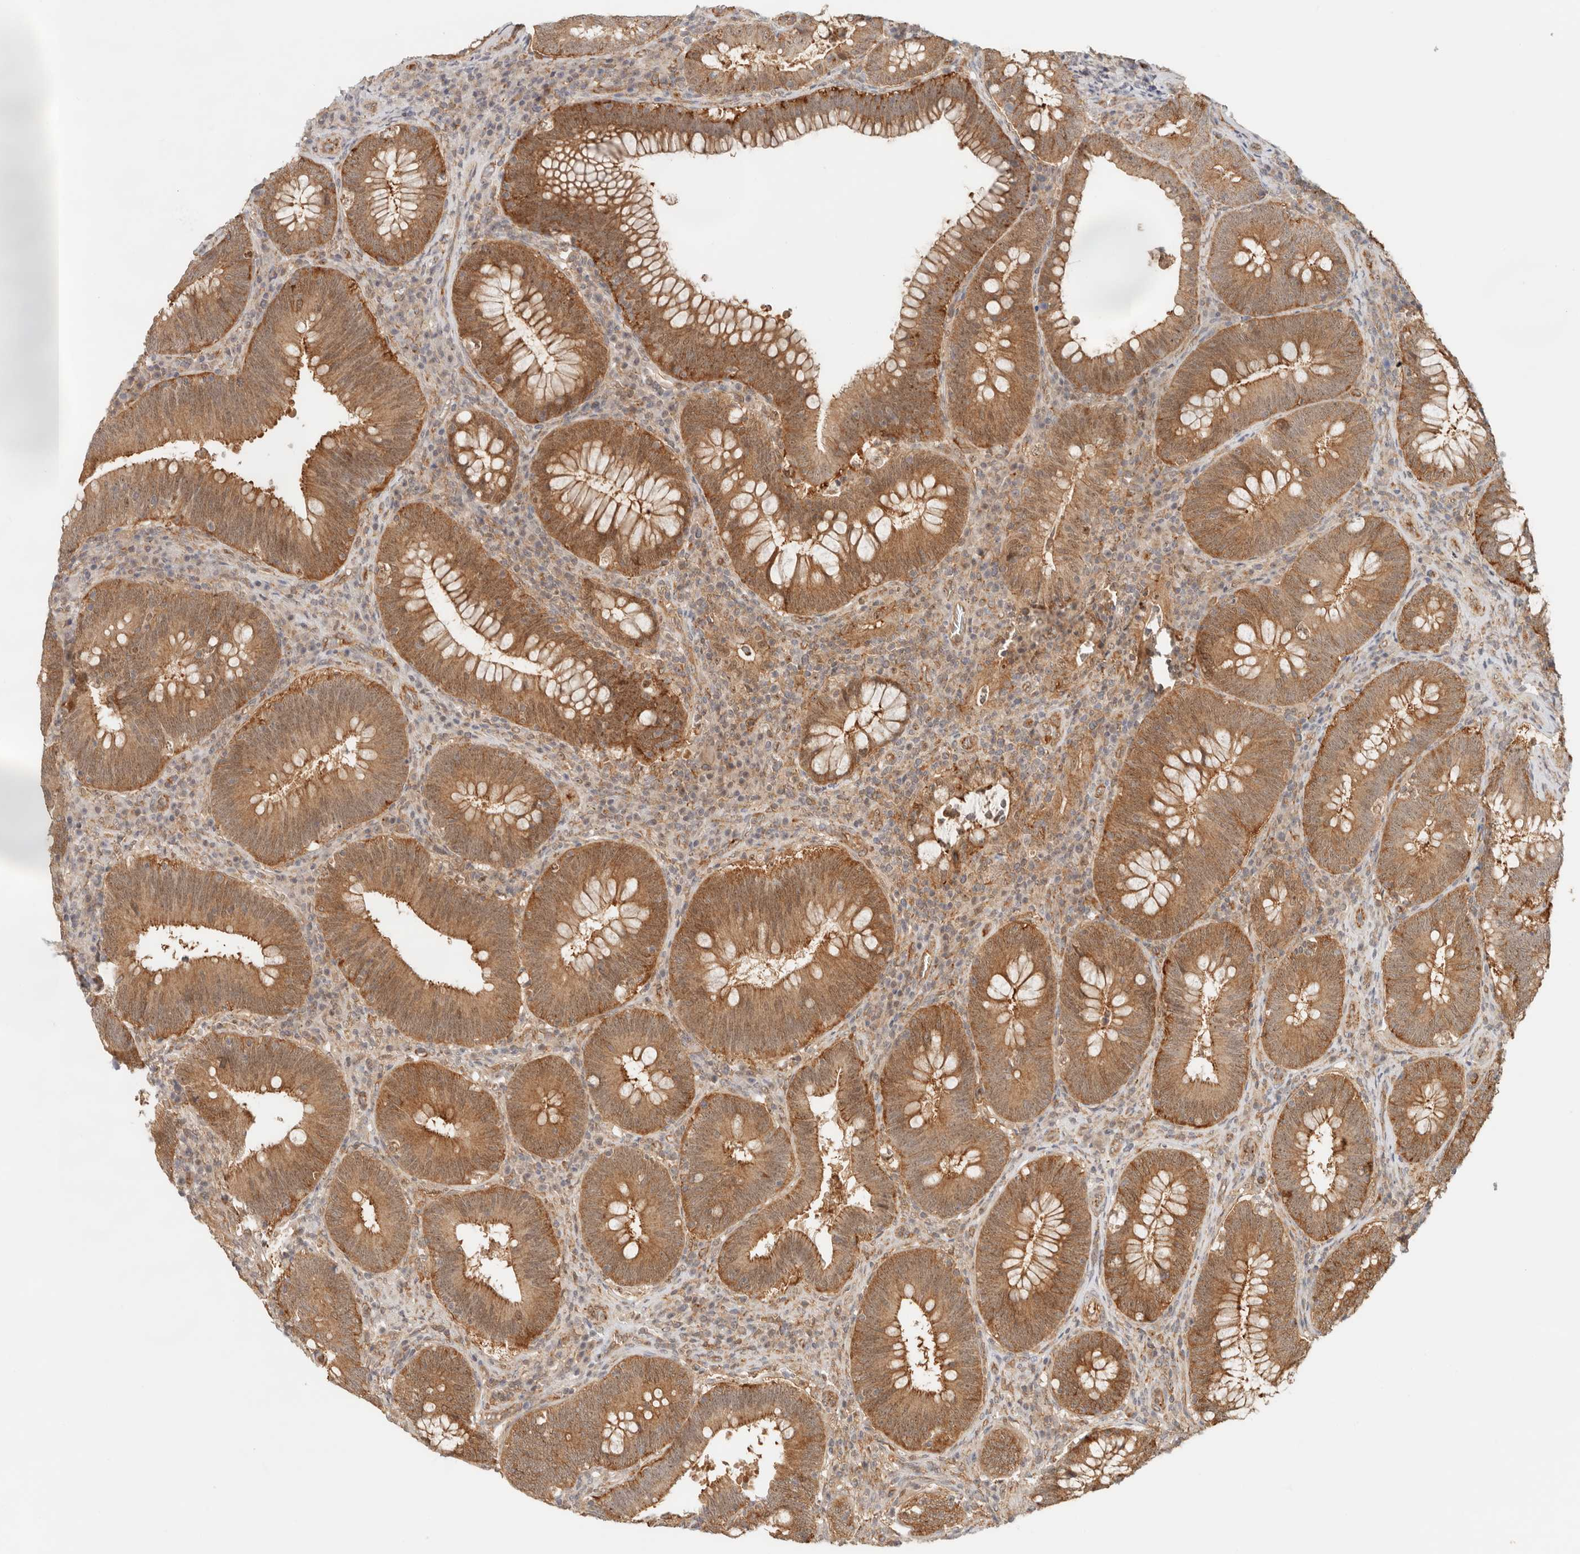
{"staining": {"intensity": "strong", "quantity": ">75%", "location": "cytoplasmic/membranous,nuclear"}, "tissue": "colorectal cancer", "cell_type": "Tumor cells", "image_type": "cancer", "snomed": [{"axis": "morphology", "description": "Normal tissue, NOS"}, {"axis": "topography", "description": "Colon"}], "caption": "A high amount of strong cytoplasmic/membranous and nuclear staining is seen in about >75% of tumor cells in colorectal cancer tissue. (brown staining indicates protein expression, while blue staining denotes nuclei).", "gene": "HEXD", "patient": {"sex": "female", "age": 82}}